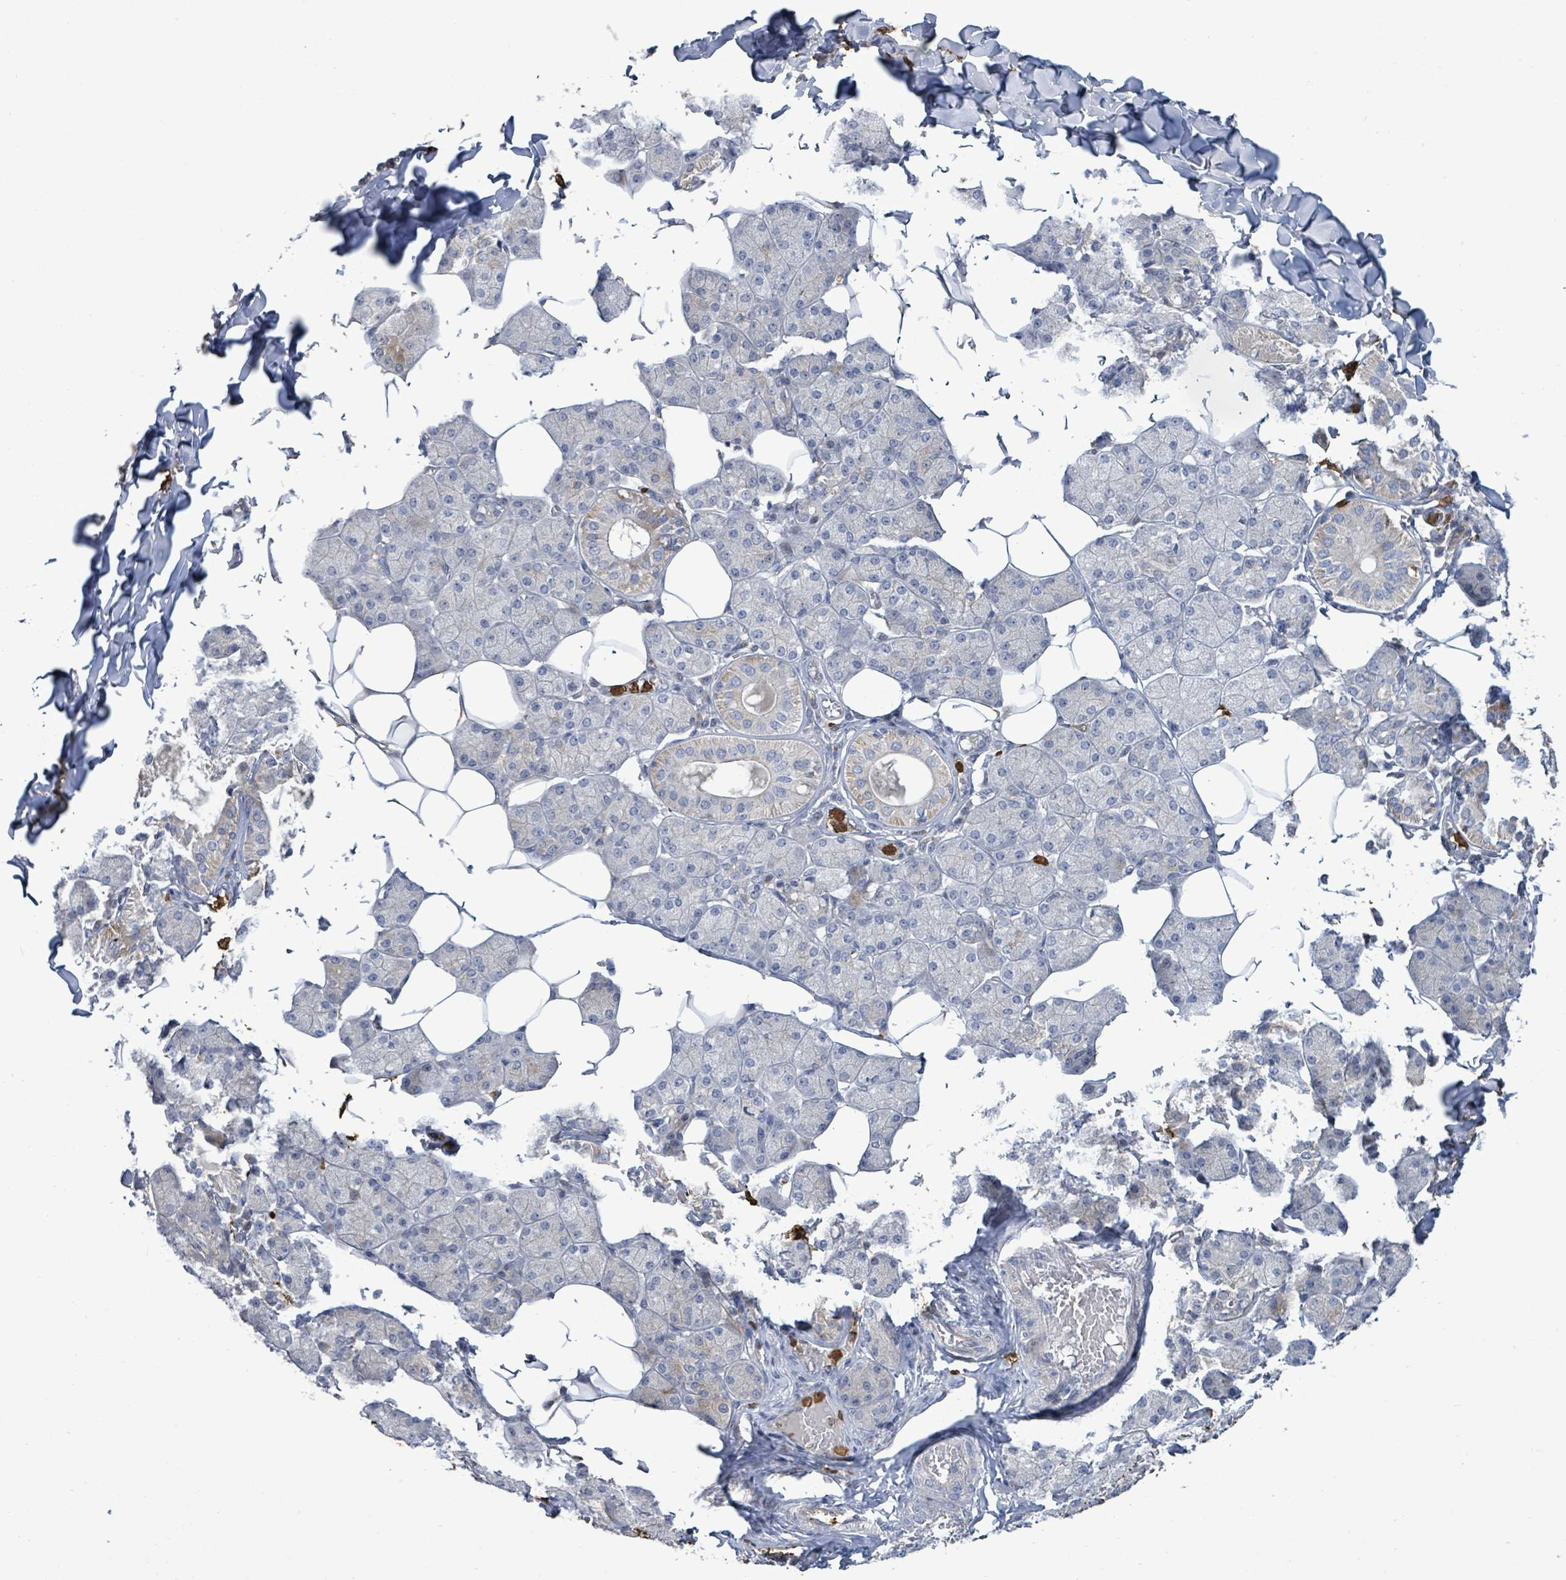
{"staining": {"intensity": "negative", "quantity": "none", "location": "none"}, "tissue": "salivary gland", "cell_type": "Glandular cells", "image_type": "normal", "snomed": [{"axis": "morphology", "description": "Normal tissue, NOS"}, {"axis": "topography", "description": "Salivary gland"}], "caption": "High power microscopy histopathology image of an IHC image of unremarkable salivary gland, revealing no significant positivity in glandular cells.", "gene": "FAM210A", "patient": {"sex": "female", "age": 33}}